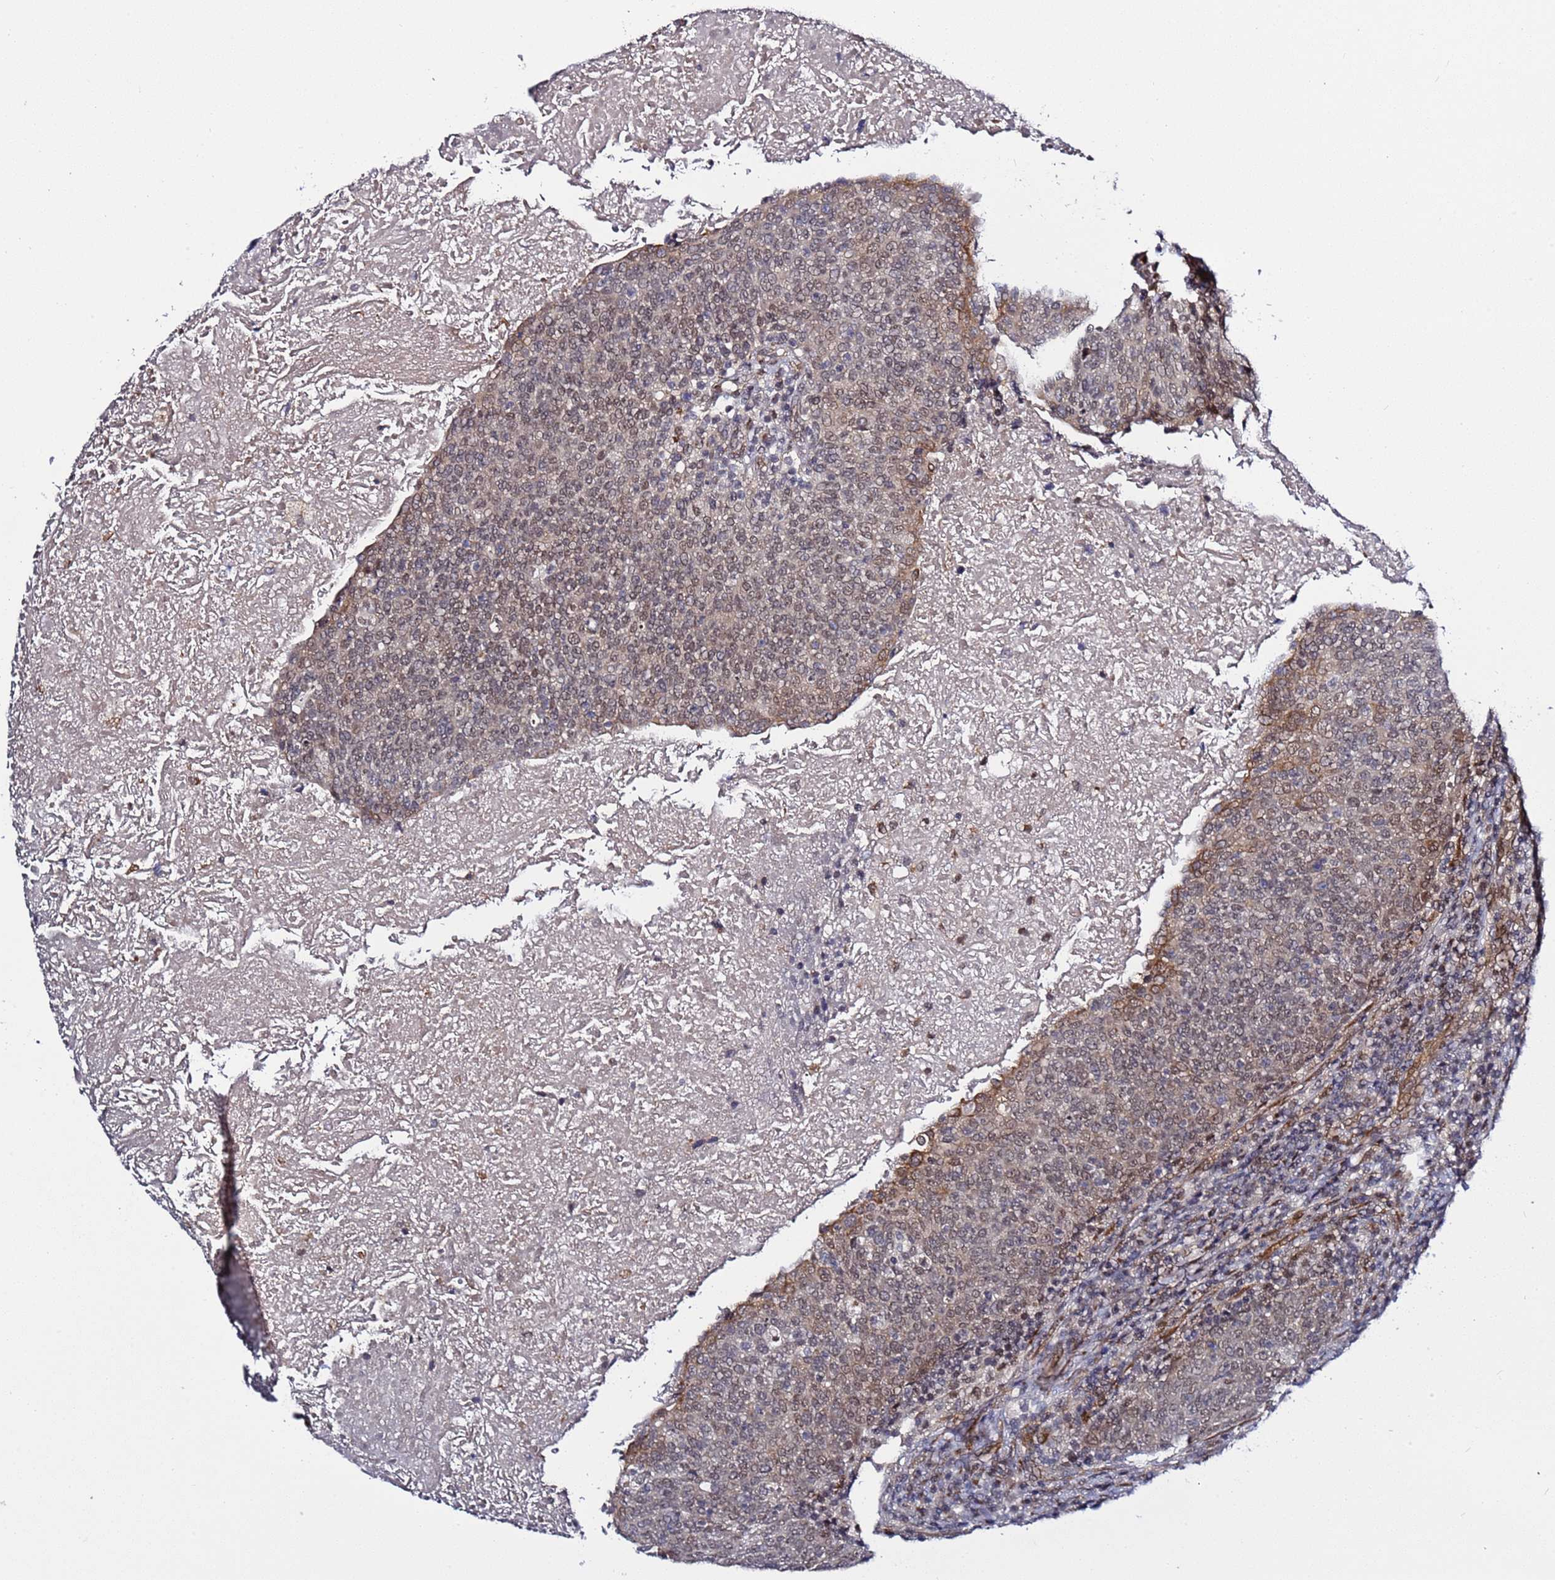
{"staining": {"intensity": "weak", "quantity": ">75%", "location": "cytoplasmic/membranous,nuclear"}, "tissue": "head and neck cancer", "cell_type": "Tumor cells", "image_type": "cancer", "snomed": [{"axis": "morphology", "description": "Squamous cell carcinoma, NOS"}, {"axis": "morphology", "description": "Squamous cell carcinoma, metastatic, NOS"}, {"axis": "topography", "description": "Lymph node"}, {"axis": "topography", "description": "Head-Neck"}], "caption": "Head and neck squamous cell carcinoma stained for a protein (brown) exhibits weak cytoplasmic/membranous and nuclear positive expression in approximately >75% of tumor cells.", "gene": "POLR2D", "patient": {"sex": "male", "age": 62}}